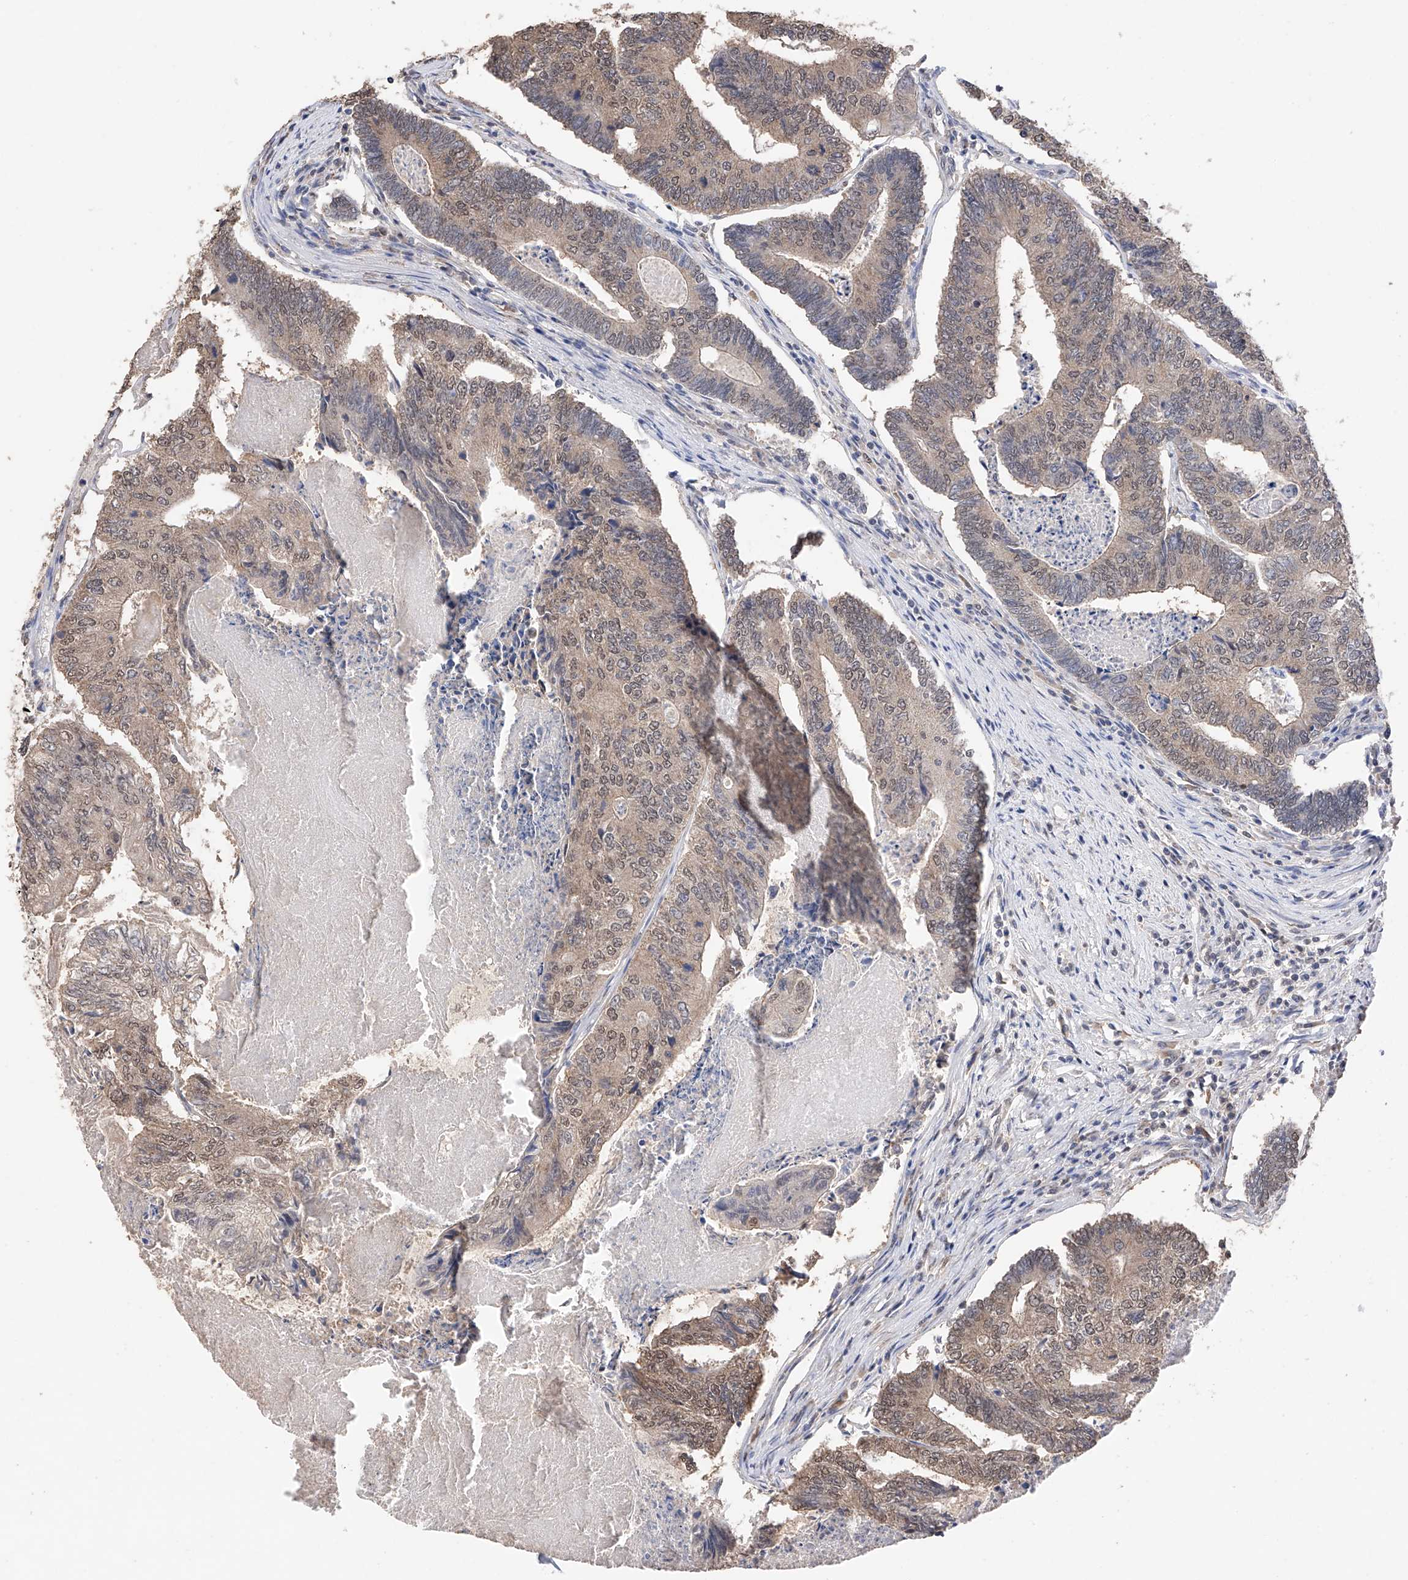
{"staining": {"intensity": "weak", "quantity": "25%-75%", "location": "cytoplasmic/membranous,nuclear"}, "tissue": "colorectal cancer", "cell_type": "Tumor cells", "image_type": "cancer", "snomed": [{"axis": "morphology", "description": "Adenocarcinoma, NOS"}, {"axis": "topography", "description": "Colon"}], "caption": "Adenocarcinoma (colorectal) stained with a brown dye demonstrates weak cytoplasmic/membranous and nuclear positive expression in about 25%-75% of tumor cells.", "gene": "DMAP1", "patient": {"sex": "female", "age": 67}}